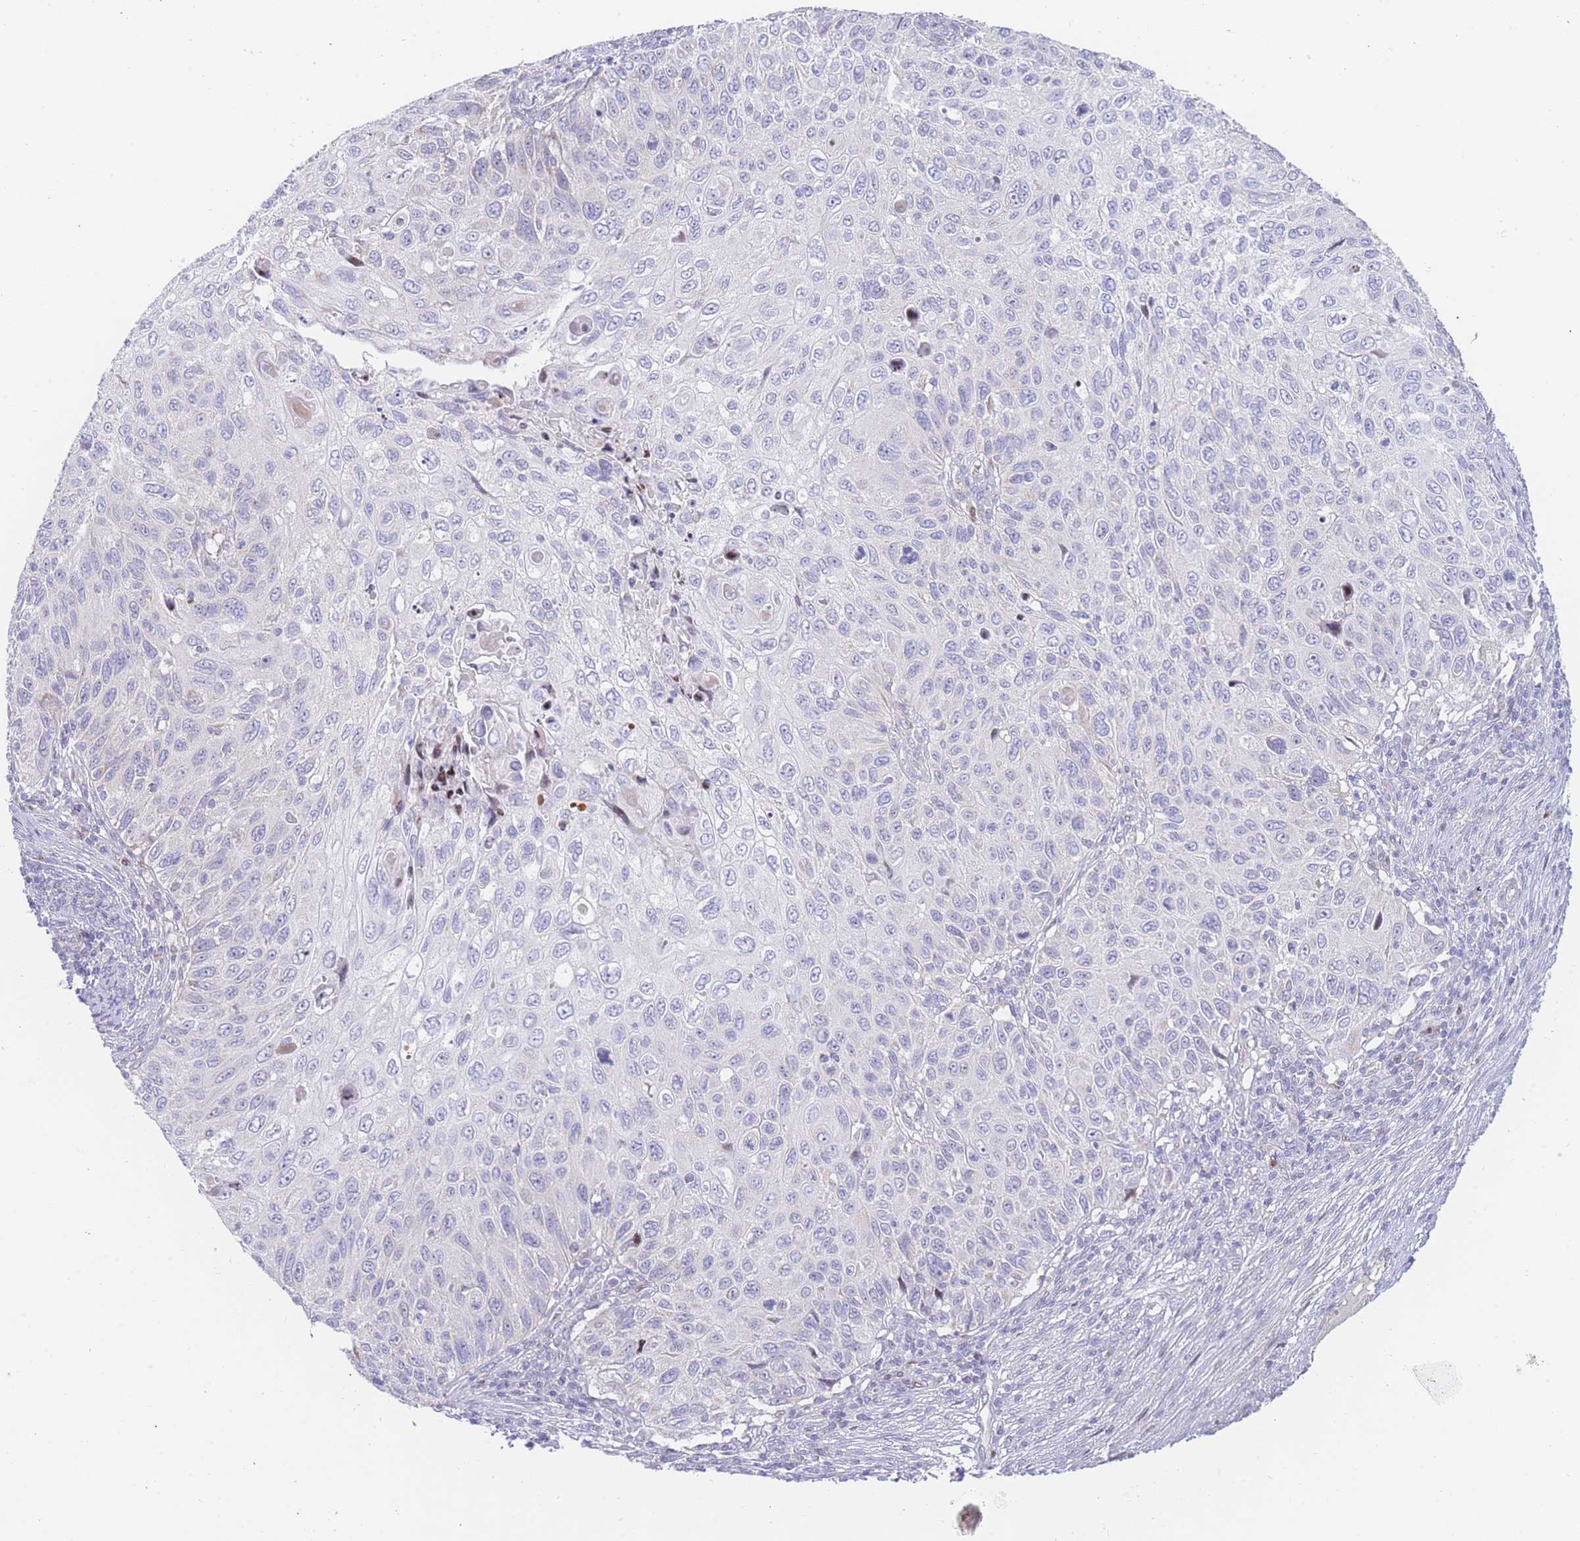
{"staining": {"intensity": "negative", "quantity": "none", "location": "none"}, "tissue": "cervical cancer", "cell_type": "Tumor cells", "image_type": "cancer", "snomed": [{"axis": "morphology", "description": "Squamous cell carcinoma, NOS"}, {"axis": "topography", "description": "Cervix"}], "caption": "High power microscopy image of an IHC image of cervical cancer (squamous cell carcinoma), revealing no significant positivity in tumor cells.", "gene": "GPAM", "patient": {"sex": "female", "age": 70}}